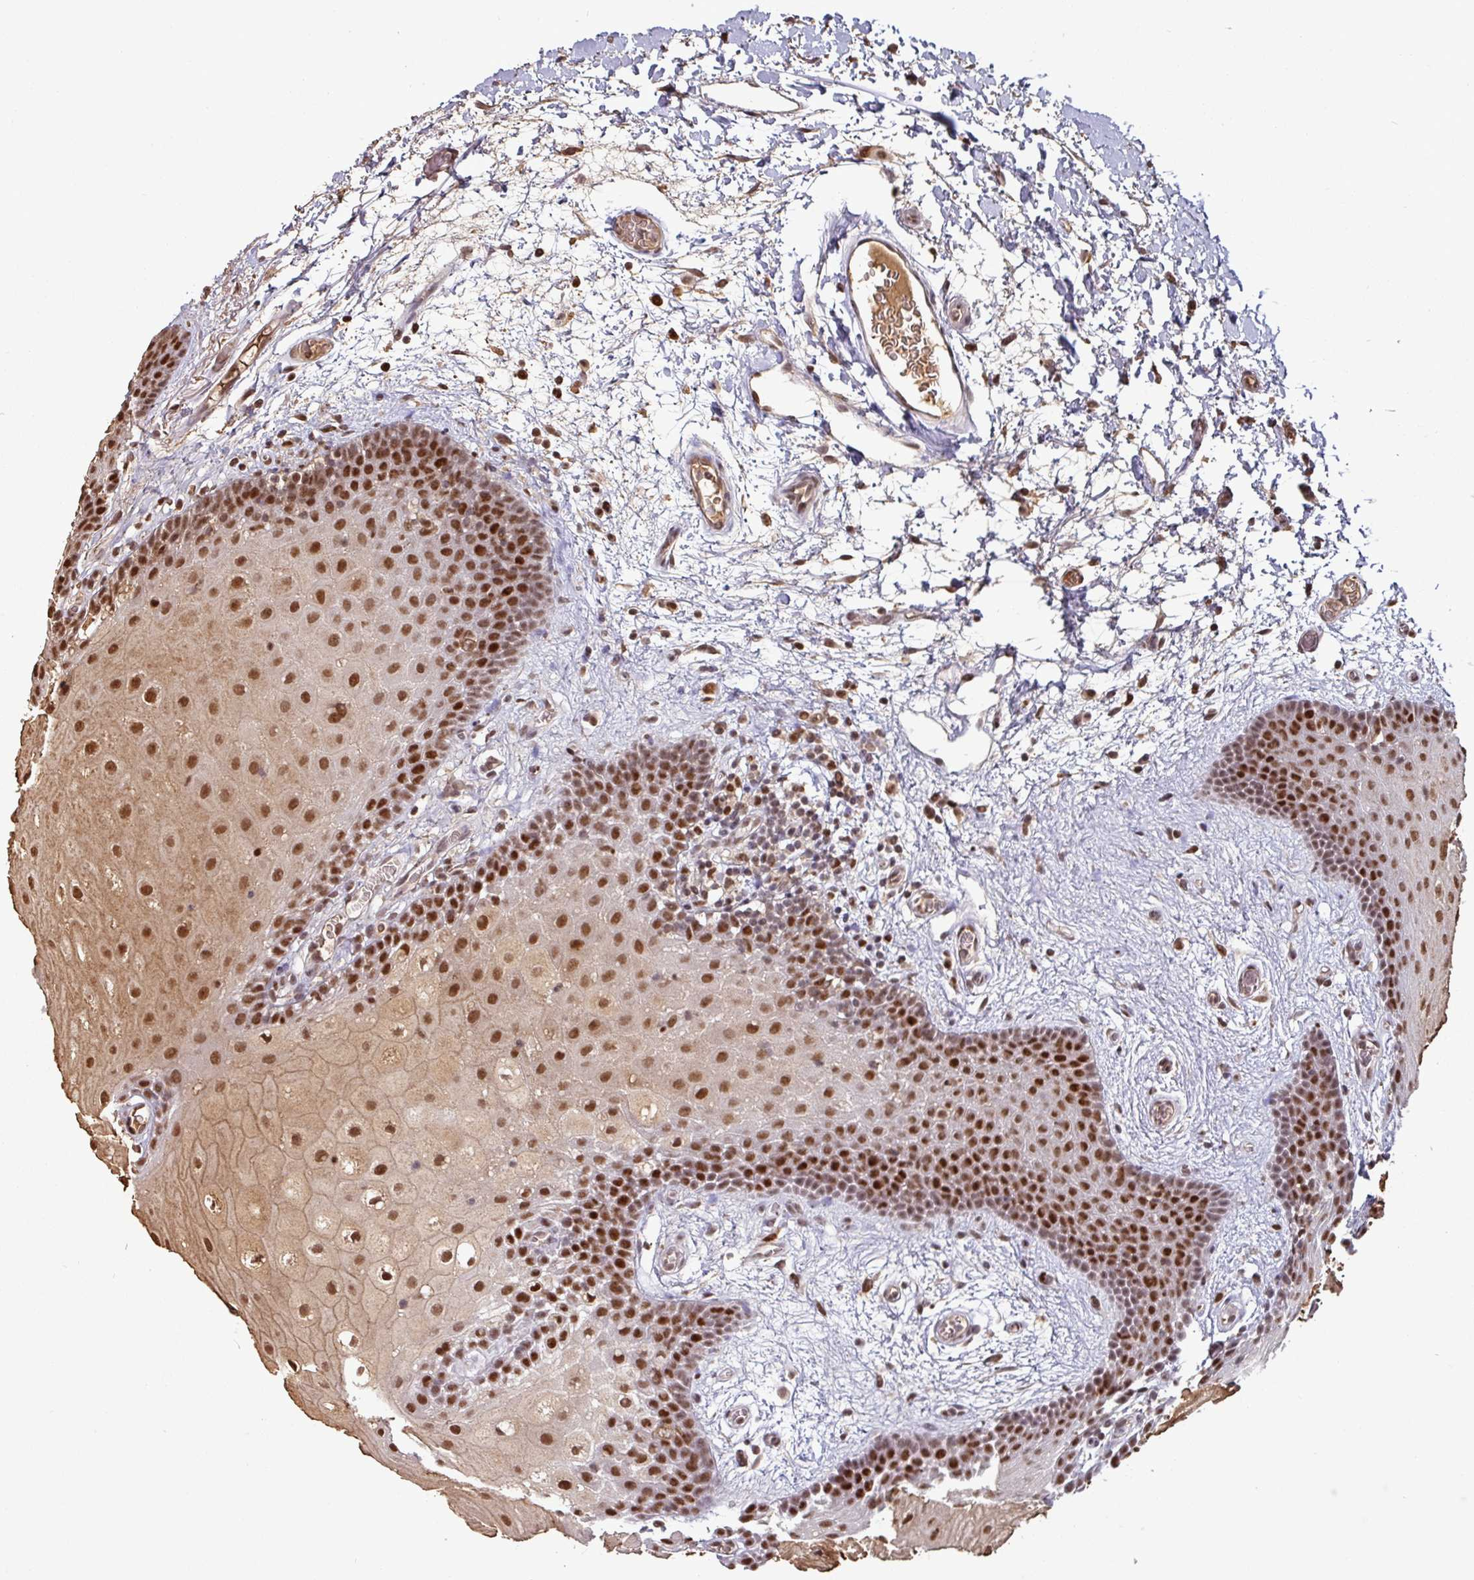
{"staining": {"intensity": "strong", "quantity": ">75%", "location": "cytoplasmic/membranous,nuclear"}, "tissue": "oral mucosa", "cell_type": "Squamous epithelial cells", "image_type": "normal", "snomed": [{"axis": "morphology", "description": "Normal tissue, NOS"}, {"axis": "morphology", "description": "Squamous cell carcinoma, NOS"}, {"axis": "topography", "description": "Oral tissue"}, {"axis": "topography", "description": "Tounge, NOS"}, {"axis": "topography", "description": "Head-Neck"}], "caption": "The immunohistochemical stain highlights strong cytoplasmic/membranous,nuclear positivity in squamous epithelial cells of benign oral mucosa.", "gene": "POLD1", "patient": {"sex": "male", "age": 76}}